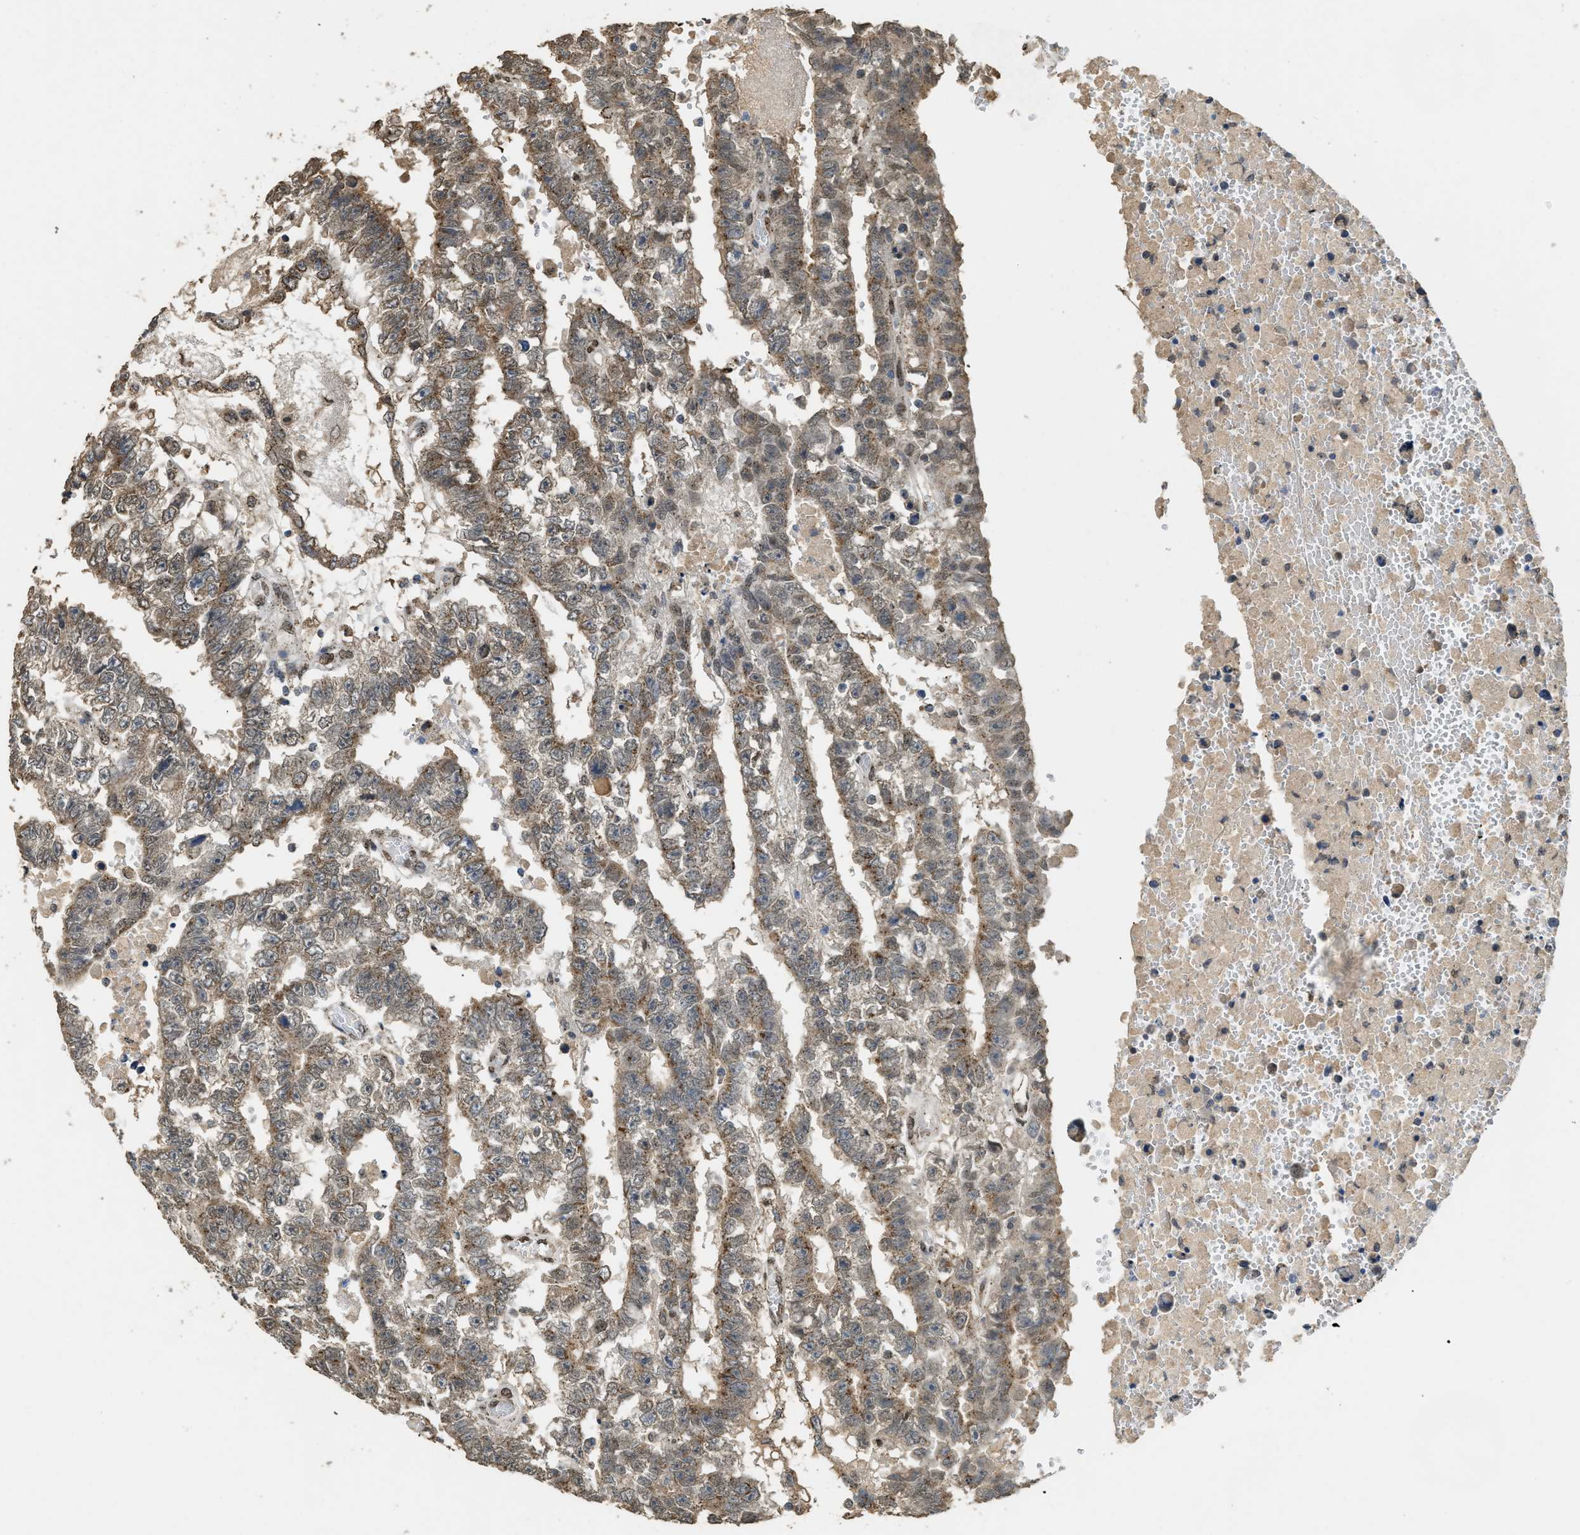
{"staining": {"intensity": "moderate", "quantity": ">75%", "location": "cytoplasmic/membranous"}, "tissue": "testis cancer", "cell_type": "Tumor cells", "image_type": "cancer", "snomed": [{"axis": "morphology", "description": "Carcinoma, Embryonal, NOS"}, {"axis": "topography", "description": "Testis"}], "caption": "Protein positivity by immunohistochemistry exhibits moderate cytoplasmic/membranous expression in about >75% of tumor cells in testis embryonal carcinoma.", "gene": "IPO7", "patient": {"sex": "male", "age": 25}}